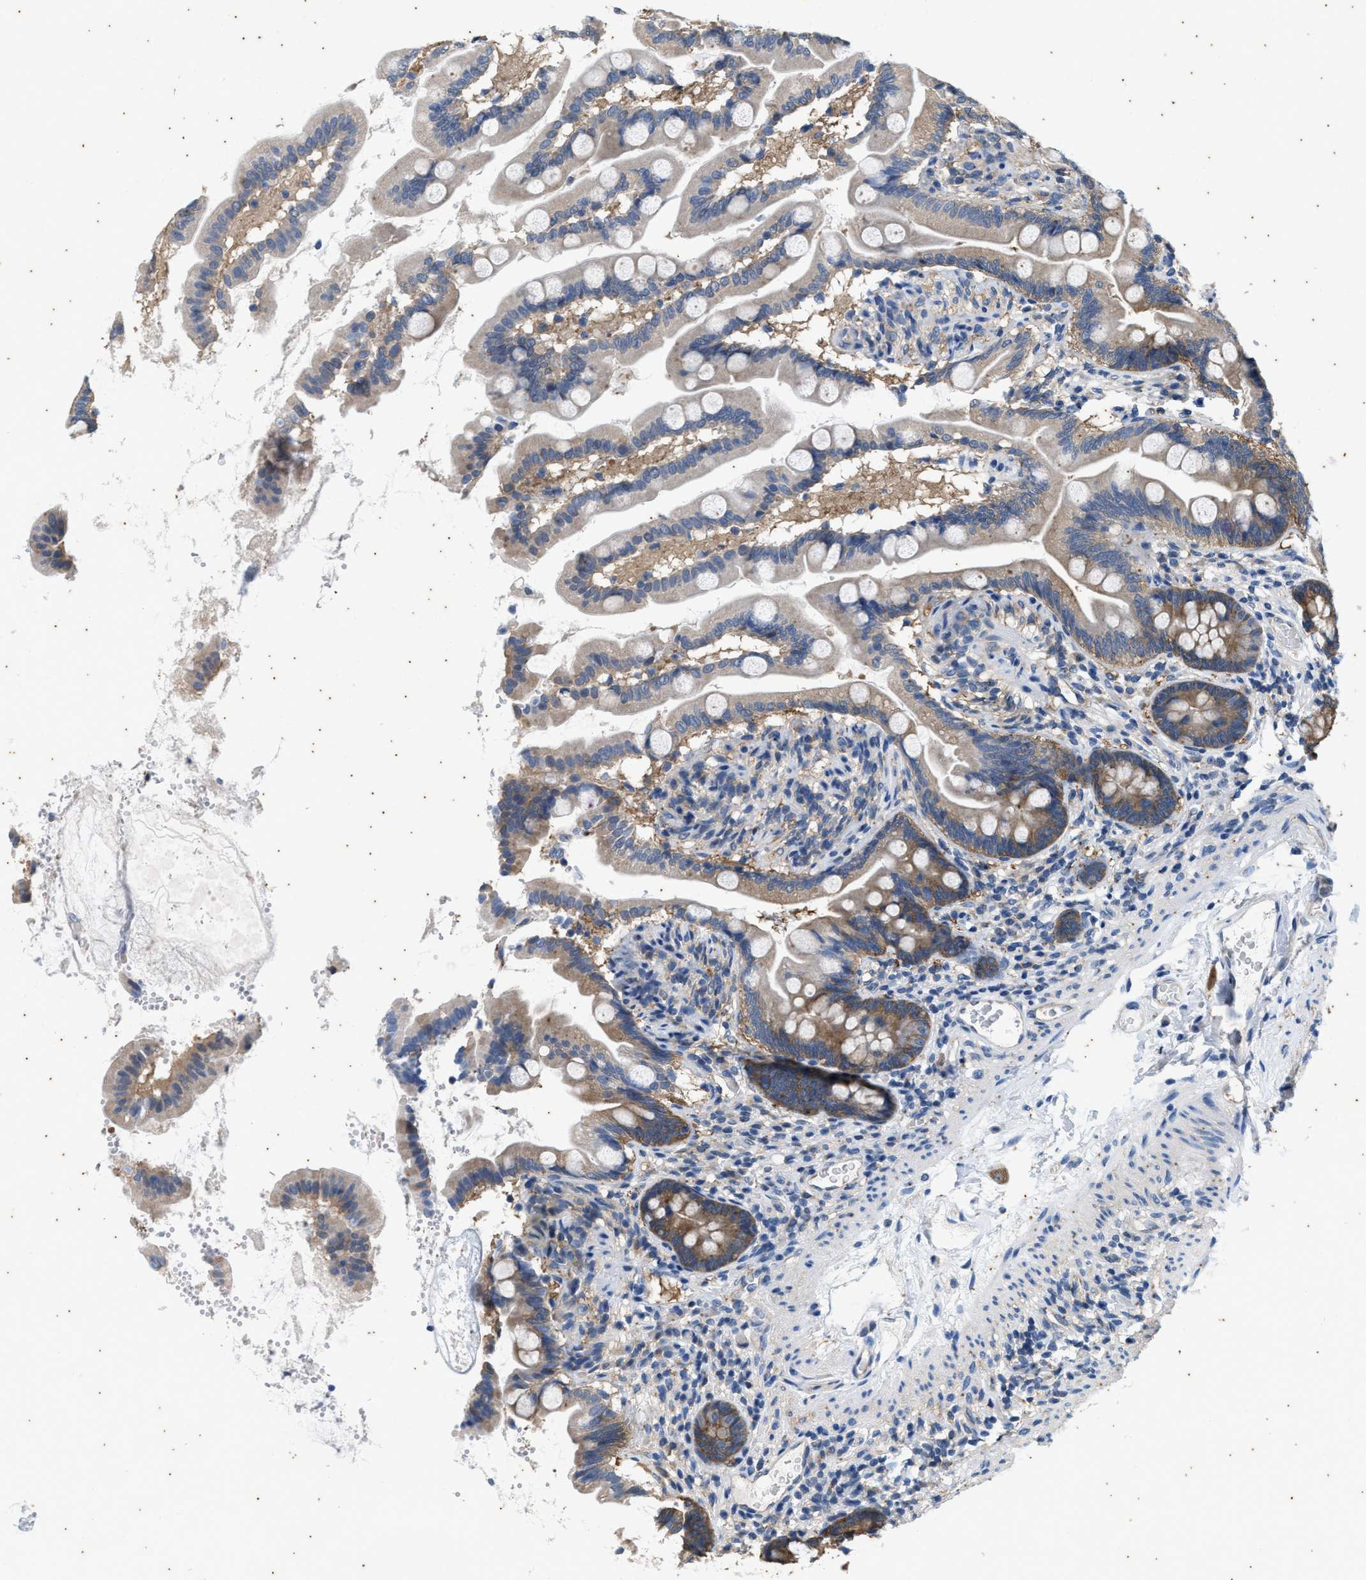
{"staining": {"intensity": "moderate", "quantity": ">75%", "location": "cytoplasmic/membranous"}, "tissue": "small intestine", "cell_type": "Glandular cells", "image_type": "normal", "snomed": [{"axis": "morphology", "description": "Normal tissue, NOS"}, {"axis": "topography", "description": "Small intestine"}], "caption": "Immunohistochemistry (IHC) micrograph of unremarkable human small intestine stained for a protein (brown), which shows medium levels of moderate cytoplasmic/membranous positivity in about >75% of glandular cells.", "gene": "COX19", "patient": {"sex": "female", "age": 56}}